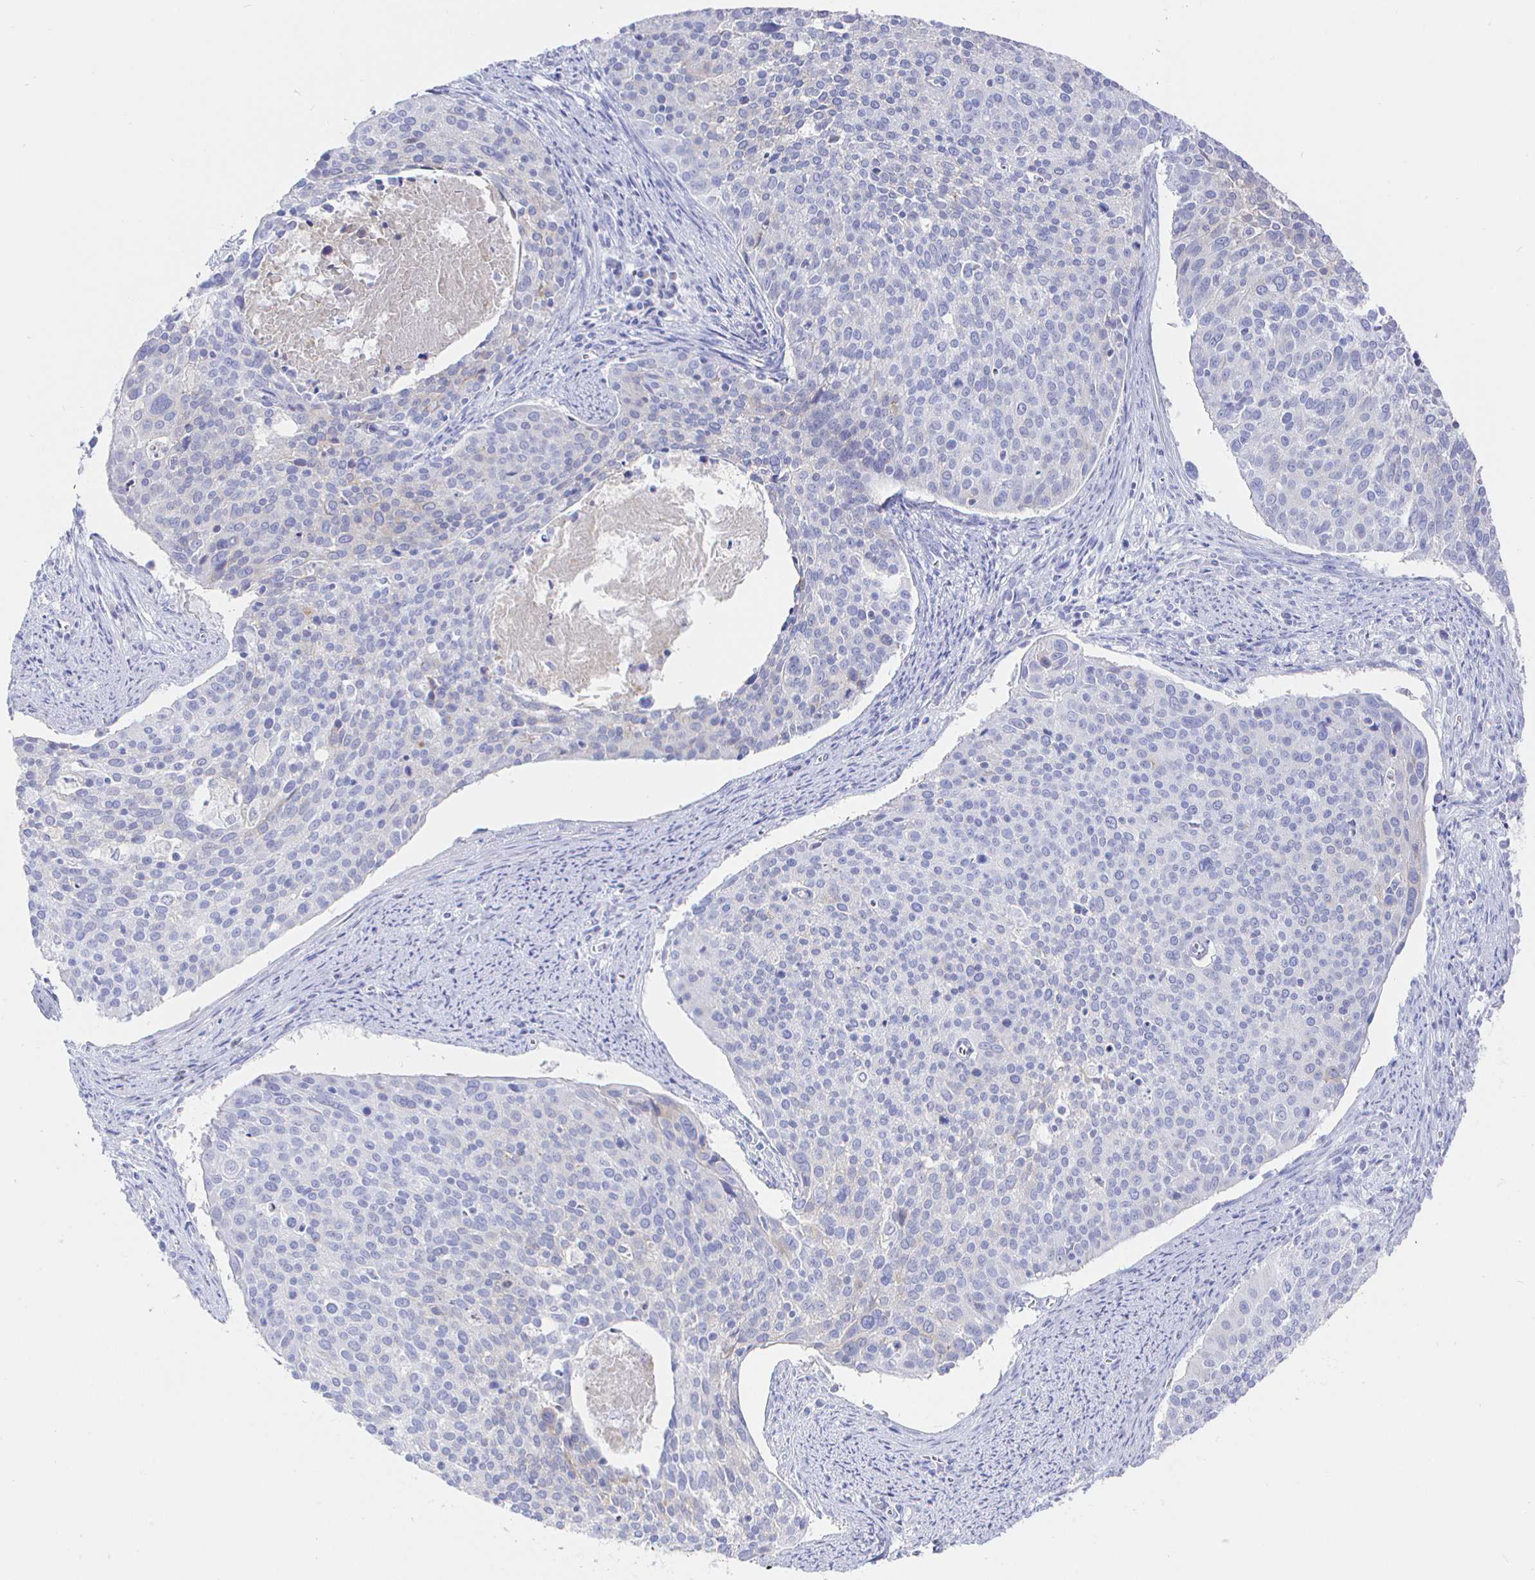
{"staining": {"intensity": "weak", "quantity": "<25%", "location": "cytoplasmic/membranous"}, "tissue": "cervical cancer", "cell_type": "Tumor cells", "image_type": "cancer", "snomed": [{"axis": "morphology", "description": "Squamous cell carcinoma, NOS"}, {"axis": "topography", "description": "Cervix"}], "caption": "Cervical cancer (squamous cell carcinoma) stained for a protein using immunohistochemistry exhibits no staining tumor cells.", "gene": "CLCA1", "patient": {"sex": "female", "age": 39}}